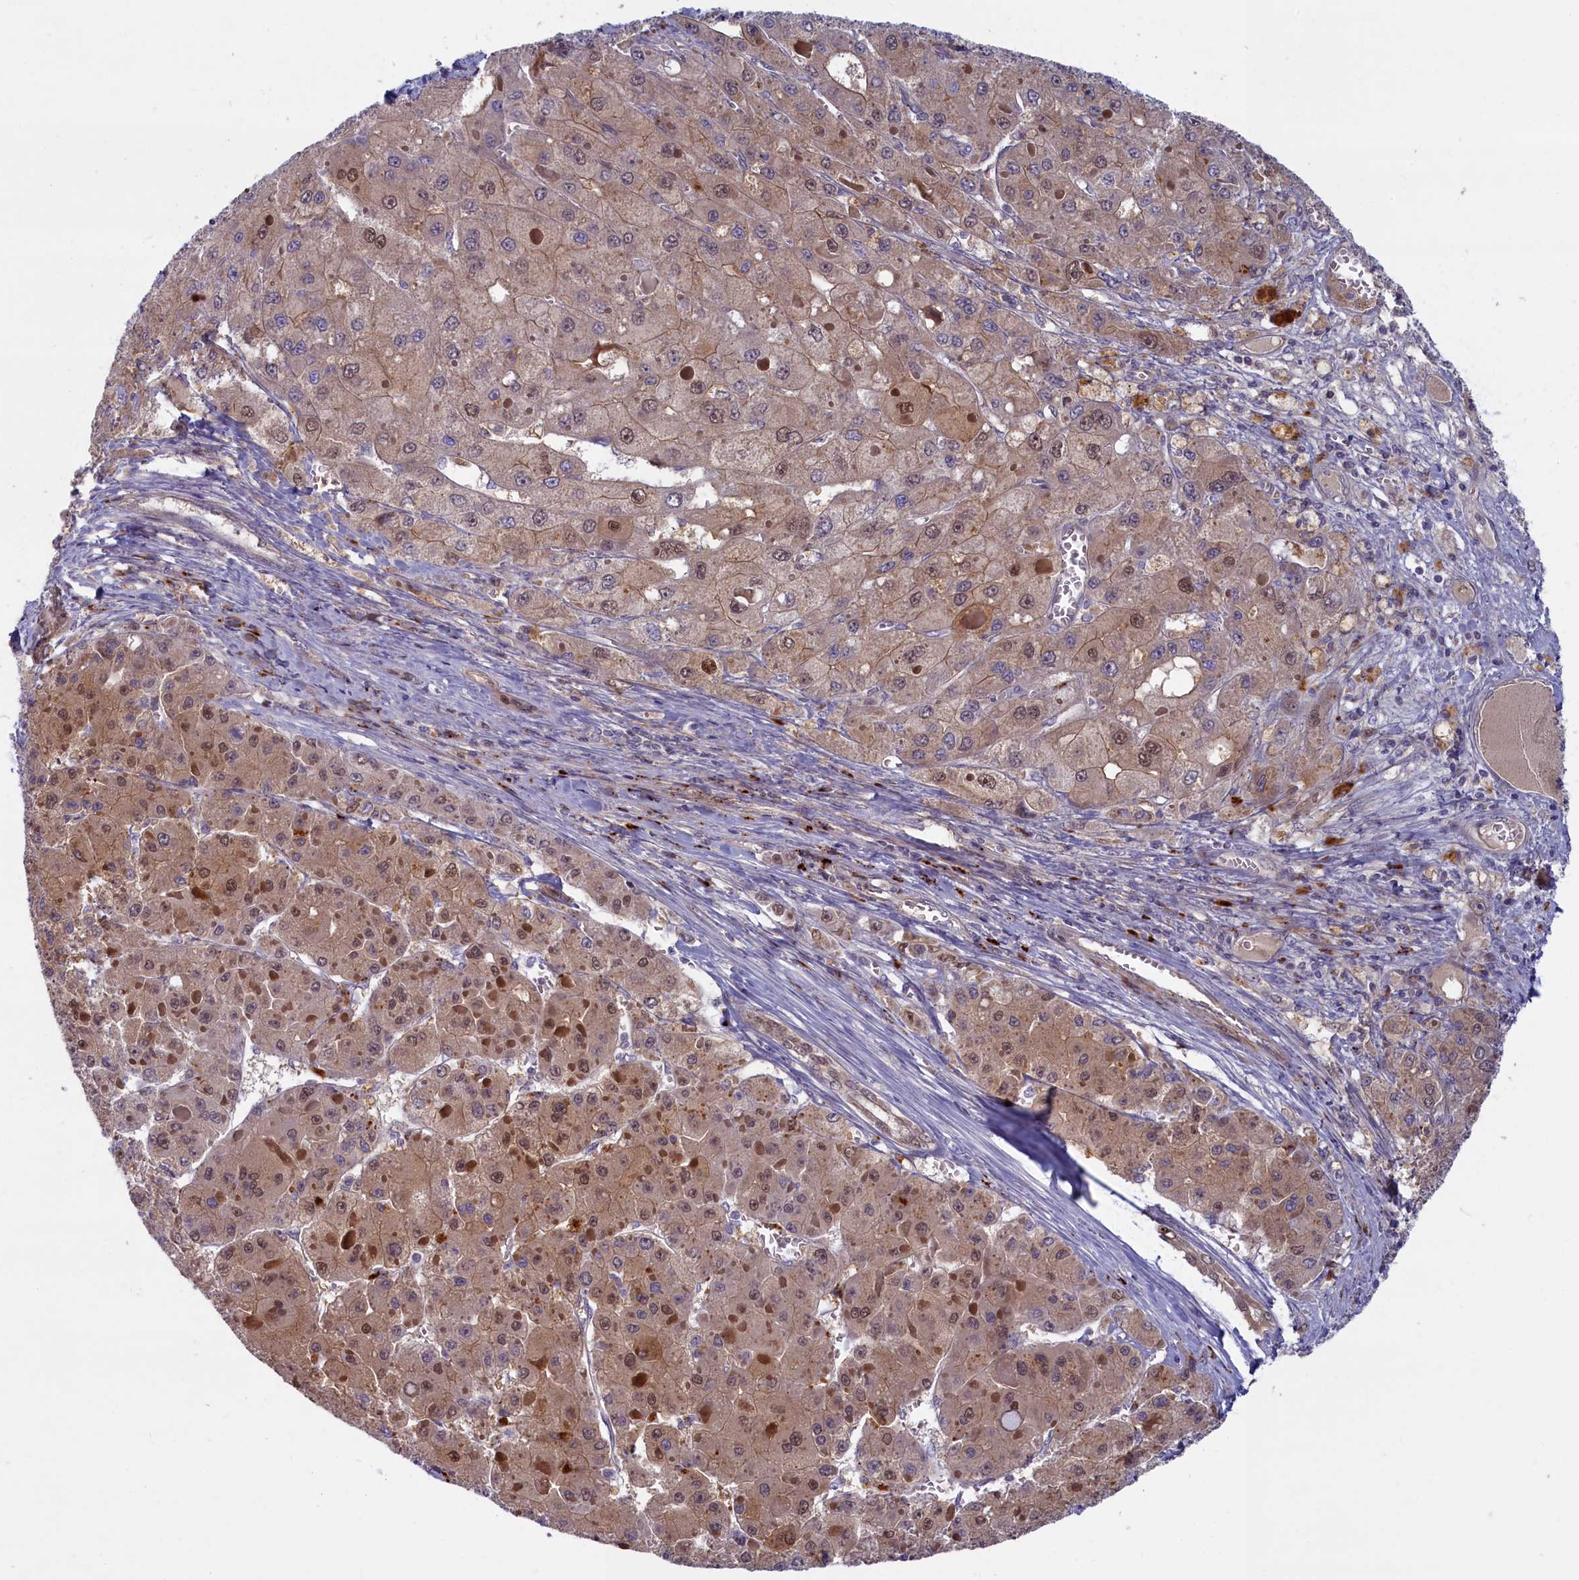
{"staining": {"intensity": "moderate", "quantity": ">75%", "location": "cytoplasmic/membranous,nuclear"}, "tissue": "liver cancer", "cell_type": "Tumor cells", "image_type": "cancer", "snomed": [{"axis": "morphology", "description": "Carcinoma, Hepatocellular, NOS"}, {"axis": "topography", "description": "Liver"}], "caption": "Immunohistochemical staining of human hepatocellular carcinoma (liver) displays medium levels of moderate cytoplasmic/membranous and nuclear positivity in about >75% of tumor cells. (DAB IHC, brown staining for protein, blue staining for nuclei).", "gene": "FCSK", "patient": {"sex": "female", "age": 73}}